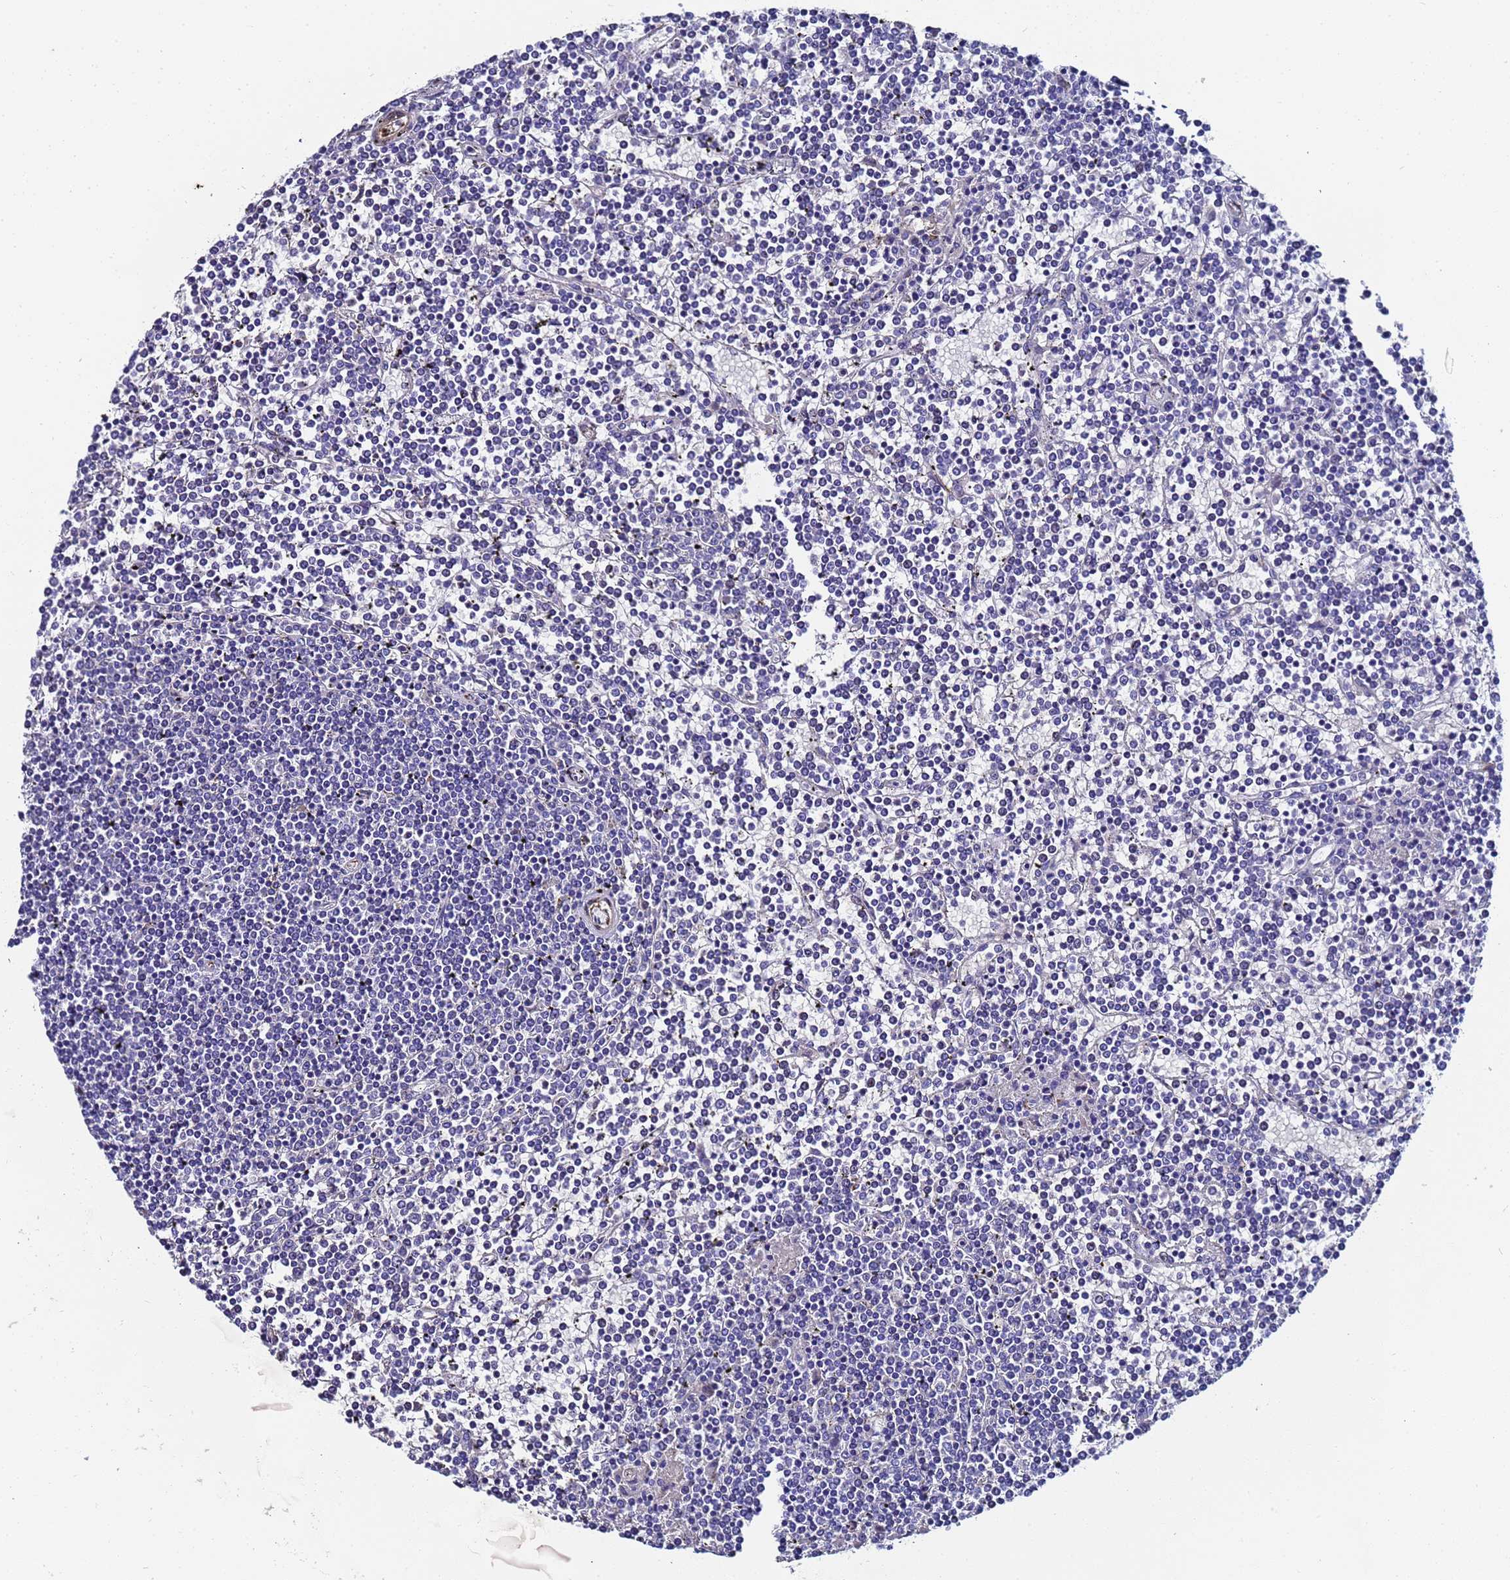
{"staining": {"intensity": "negative", "quantity": "none", "location": "none"}, "tissue": "lymphoma", "cell_type": "Tumor cells", "image_type": "cancer", "snomed": [{"axis": "morphology", "description": "Malignant lymphoma, non-Hodgkin's type, Low grade"}, {"axis": "topography", "description": "Spleen"}], "caption": "This is an immunohistochemistry (IHC) micrograph of human lymphoma. There is no expression in tumor cells.", "gene": "ADIPOQ", "patient": {"sex": "female", "age": 19}}